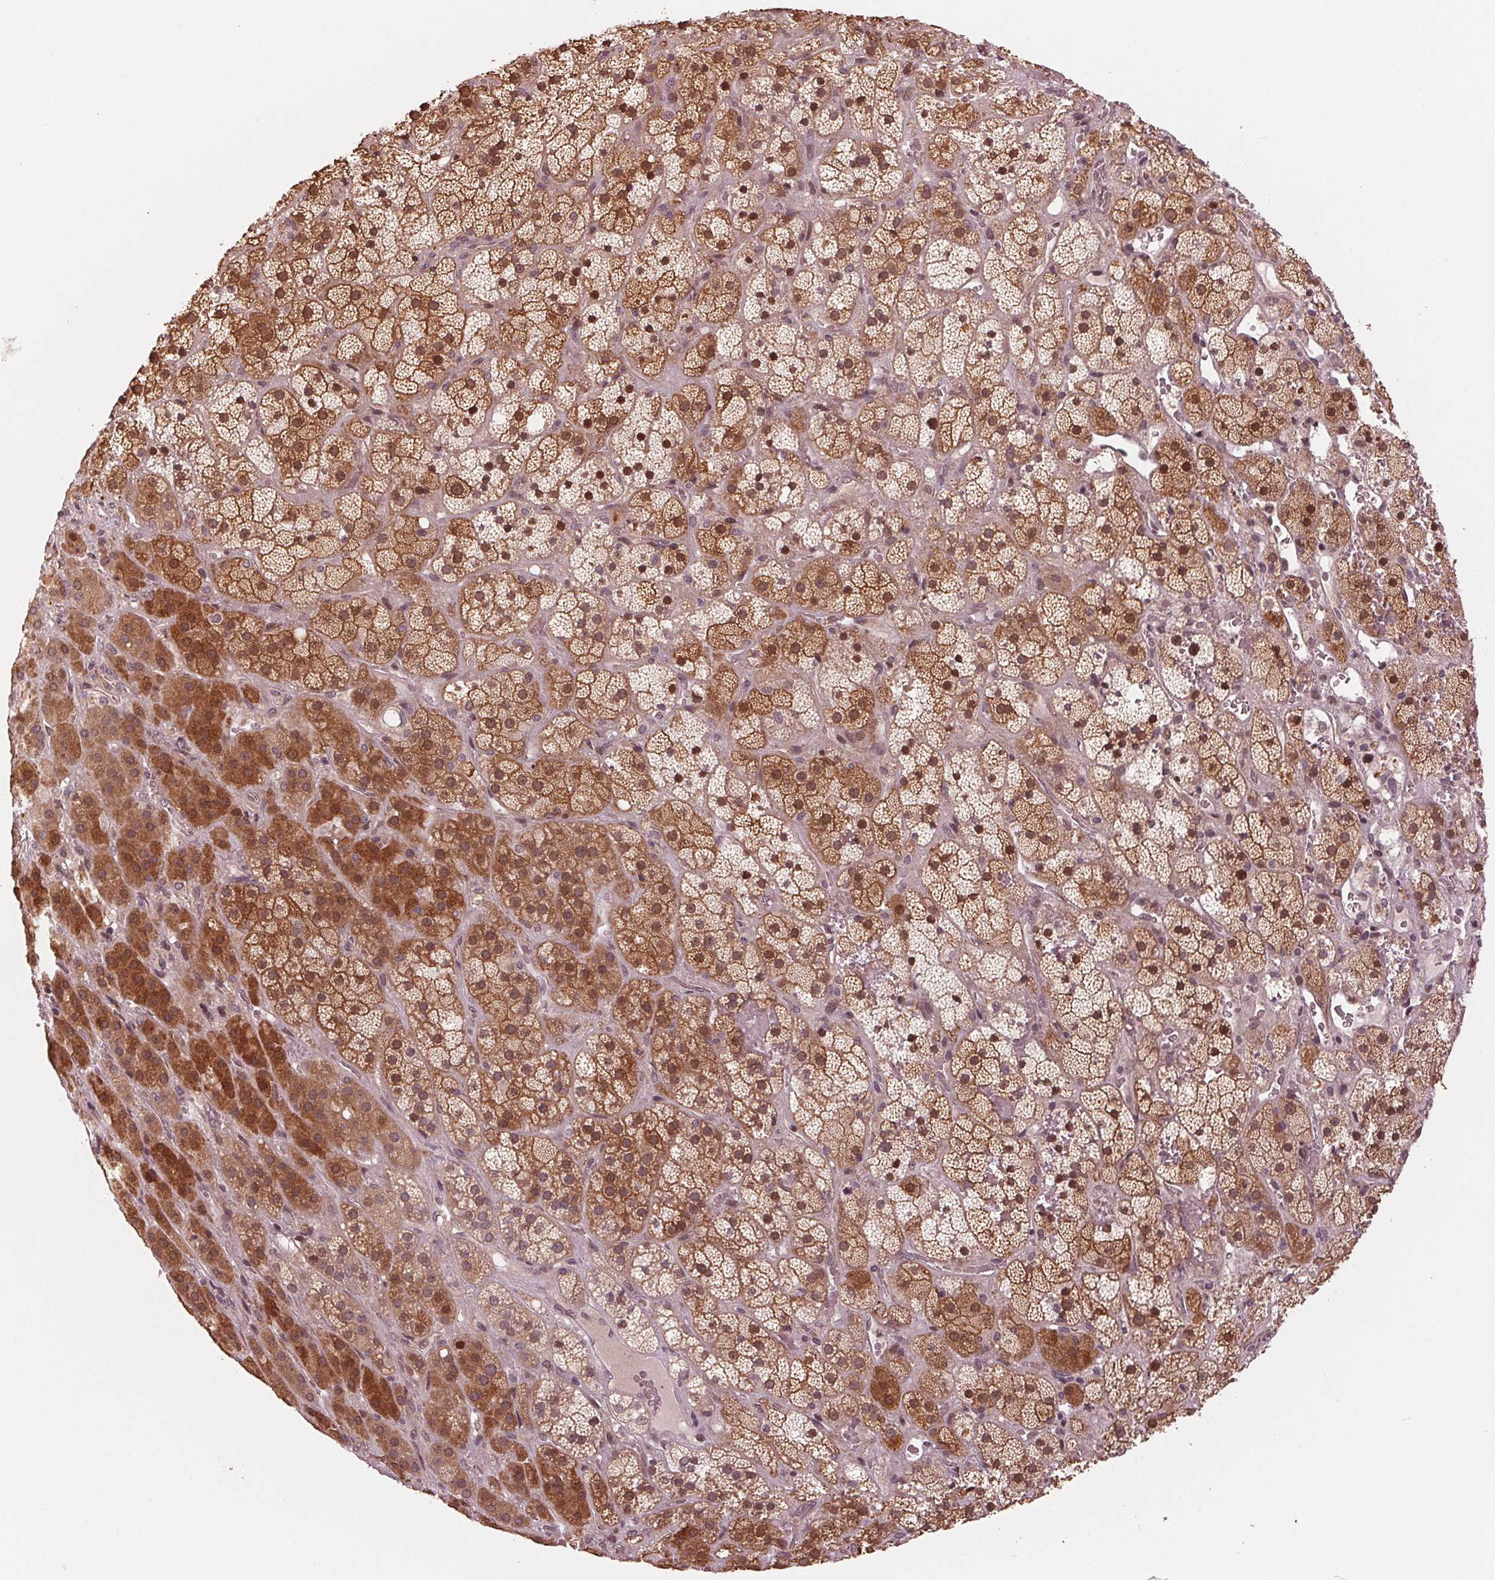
{"staining": {"intensity": "moderate", "quantity": ">75%", "location": "cytoplasmic/membranous,nuclear"}, "tissue": "adrenal gland", "cell_type": "Glandular cells", "image_type": "normal", "snomed": [{"axis": "morphology", "description": "Normal tissue, NOS"}, {"axis": "topography", "description": "Adrenal gland"}], "caption": "Immunohistochemistry (DAB) staining of unremarkable human adrenal gland exhibits moderate cytoplasmic/membranous,nuclear protein positivity in about >75% of glandular cells.", "gene": "ZNF471", "patient": {"sex": "male", "age": 57}}